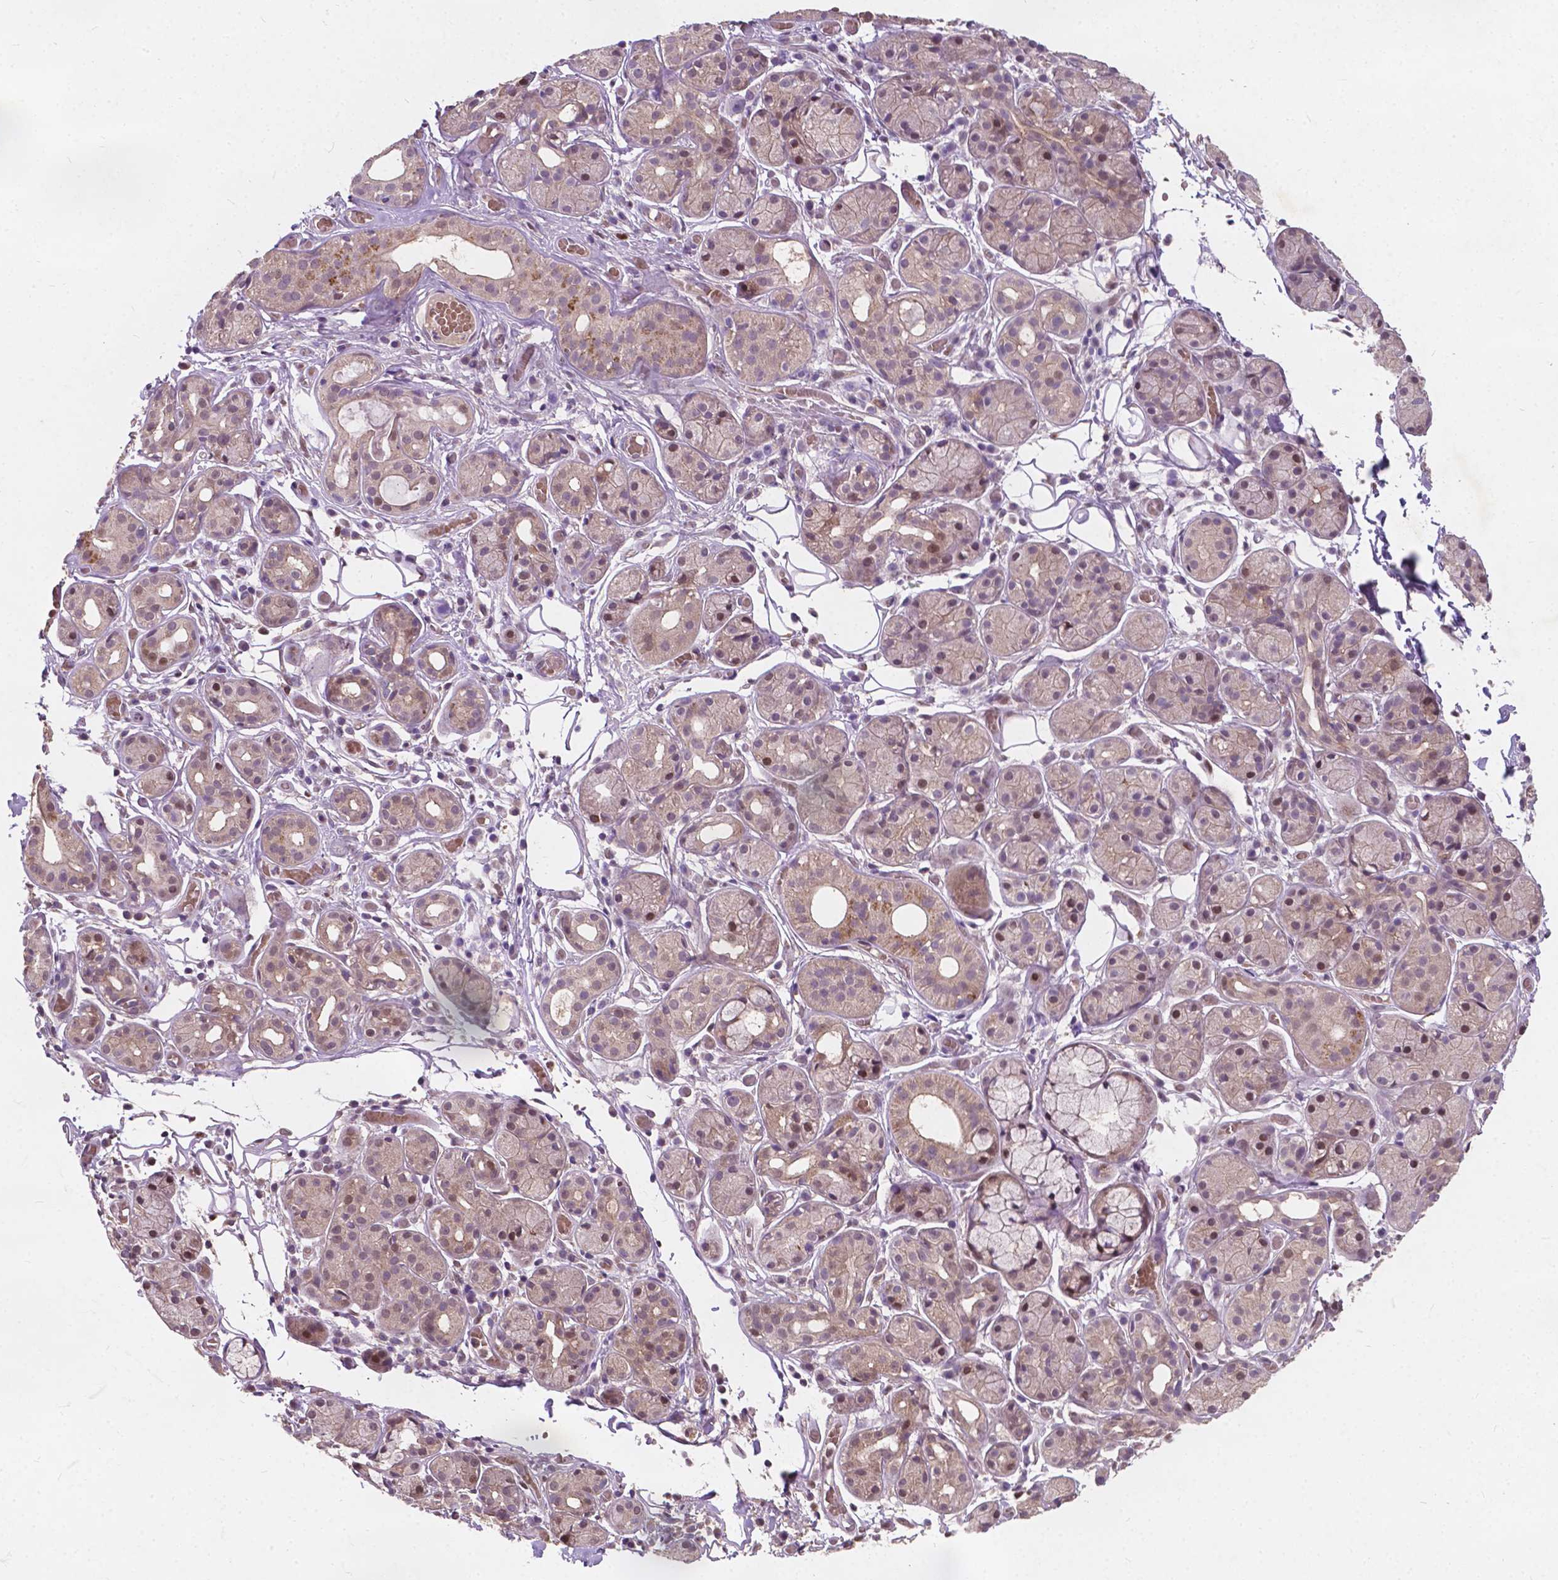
{"staining": {"intensity": "weak", "quantity": "25%-75%", "location": "cytoplasmic/membranous,nuclear"}, "tissue": "salivary gland", "cell_type": "Glandular cells", "image_type": "normal", "snomed": [{"axis": "morphology", "description": "Normal tissue, NOS"}, {"axis": "topography", "description": "Salivary gland"}, {"axis": "topography", "description": "Peripheral nerve tissue"}], "caption": "DAB (3,3'-diaminobenzidine) immunohistochemical staining of benign salivary gland shows weak cytoplasmic/membranous,nuclear protein staining in approximately 25%-75% of glandular cells. The protein of interest is shown in brown color, while the nuclei are stained blue.", "gene": "DUSP16", "patient": {"sex": "male", "age": 71}}